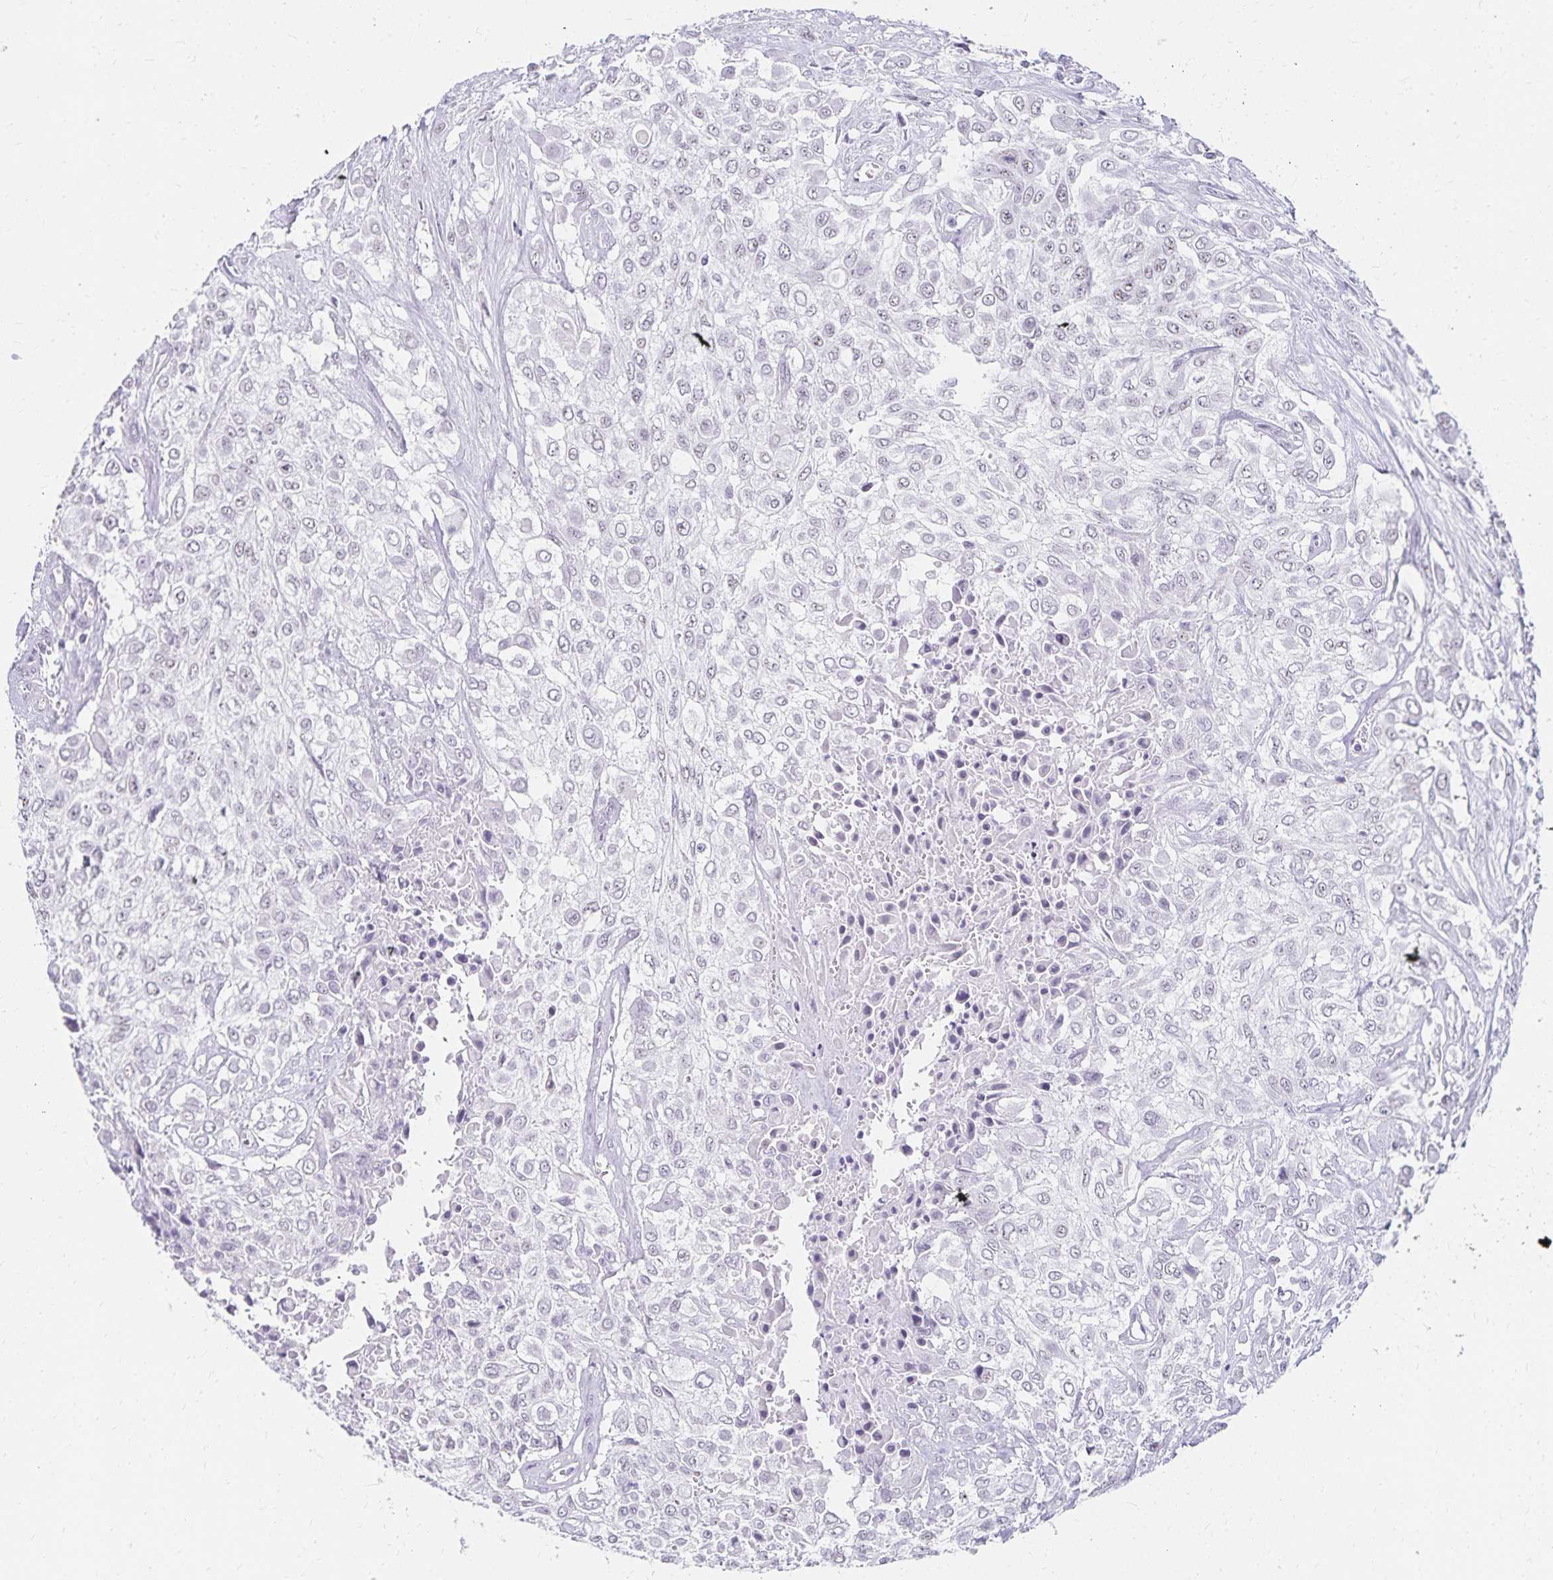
{"staining": {"intensity": "negative", "quantity": "none", "location": "none"}, "tissue": "urothelial cancer", "cell_type": "Tumor cells", "image_type": "cancer", "snomed": [{"axis": "morphology", "description": "Urothelial carcinoma, High grade"}, {"axis": "topography", "description": "Urinary bladder"}], "caption": "IHC photomicrograph of neoplastic tissue: urothelial carcinoma (high-grade) stained with DAB reveals no significant protein positivity in tumor cells.", "gene": "C20orf85", "patient": {"sex": "male", "age": 57}}